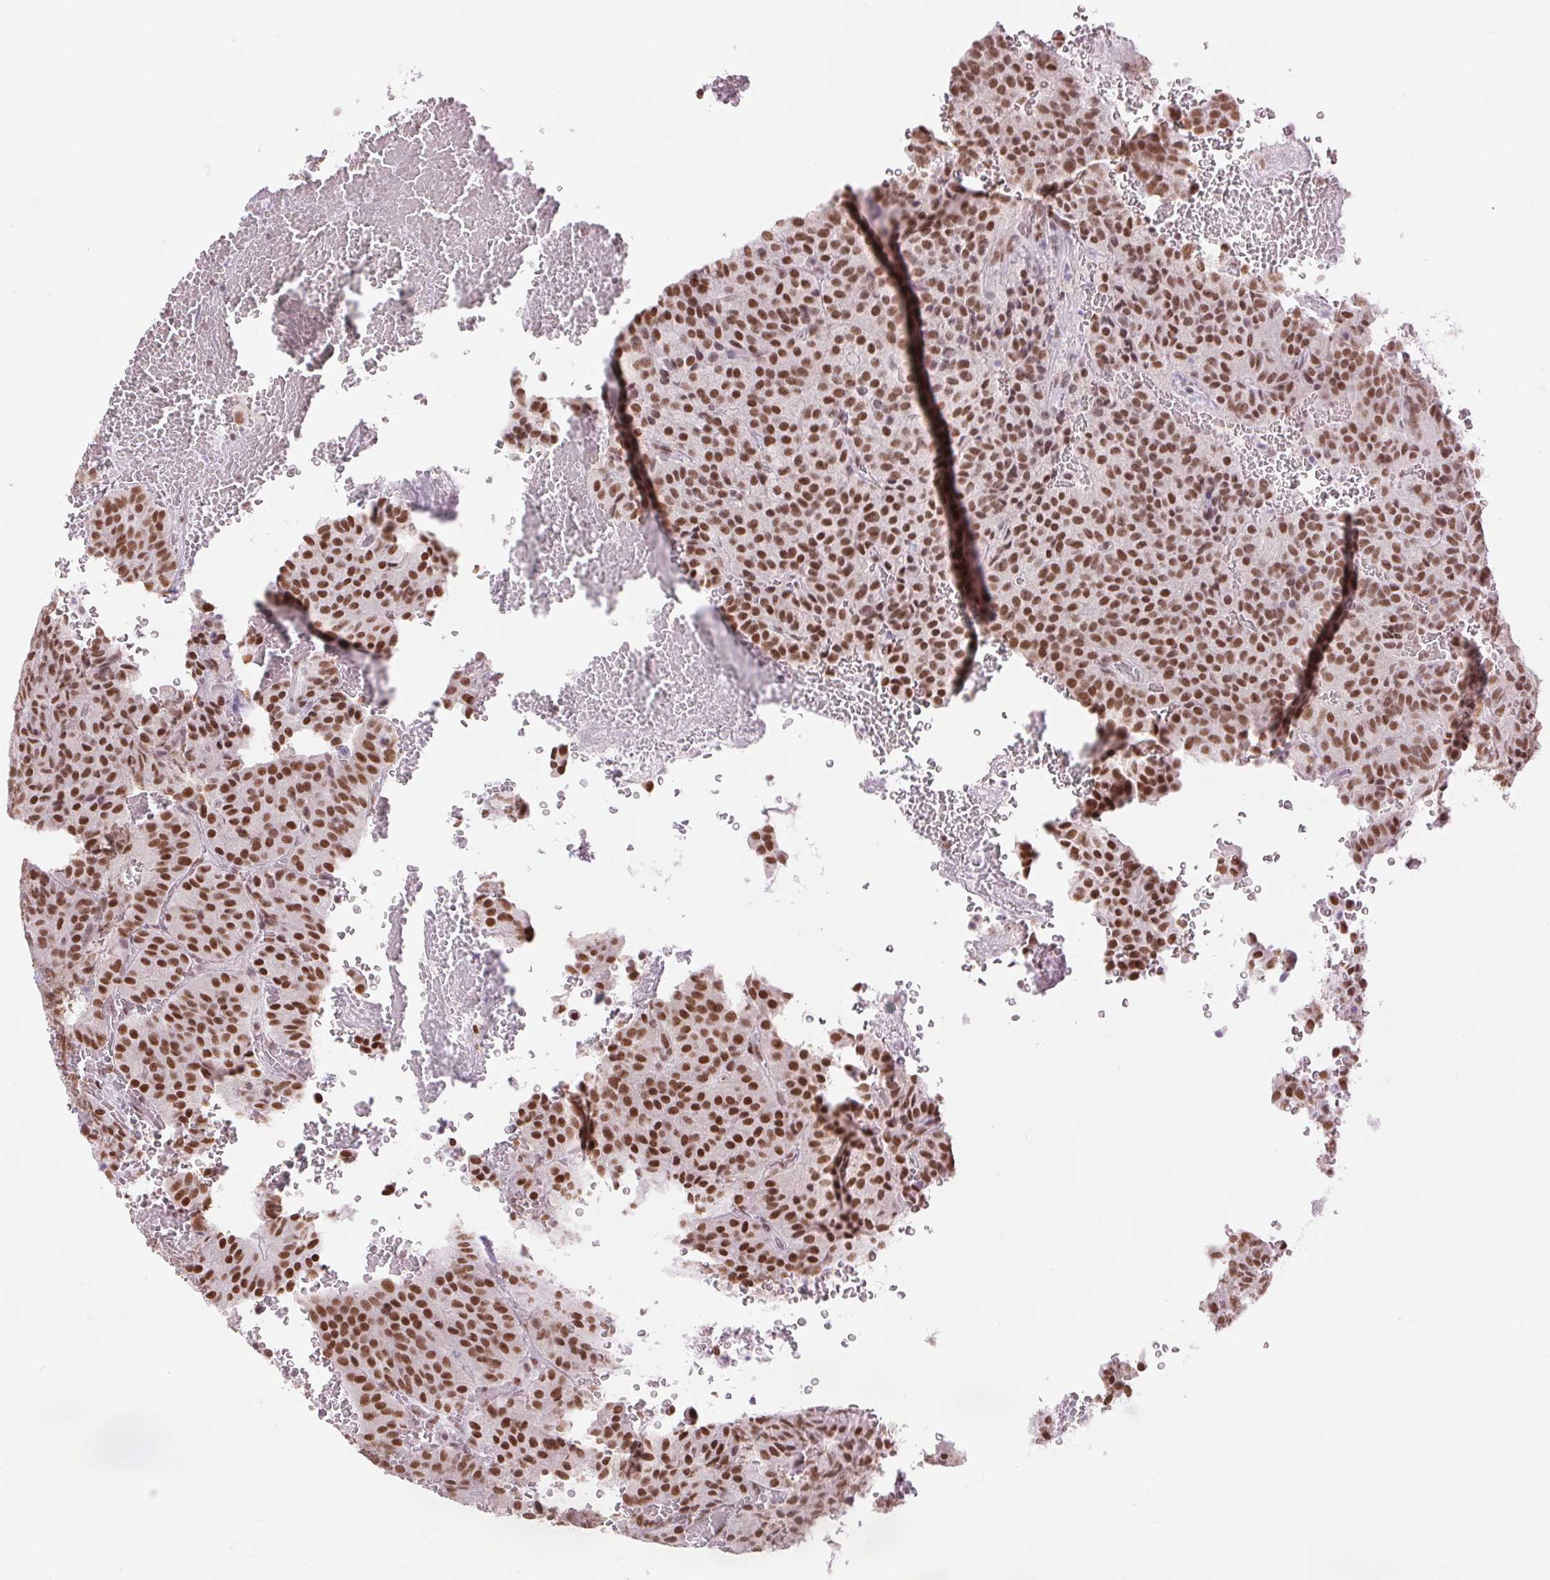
{"staining": {"intensity": "strong", "quantity": ">75%", "location": "nuclear"}, "tissue": "carcinoid", "cell_type": "Tumor cells", "image_type": "cancer", "snomed": [{"axis": "morphology", "description": "Carcinoid, malignant, NOS"}, {"axis": "topography", "description": "Lung"}], "caption": "Strong nuclear protein expression is present in about >75% of tumor cells in carcinoid. The staining was performed using DAB to visualize the protein expression in brown, while the nuclei were stained in blue with hematoxylin (Magnification: 20x).", "gene": "ZFR2", "patient": {"sex": "male", "age": 70}}